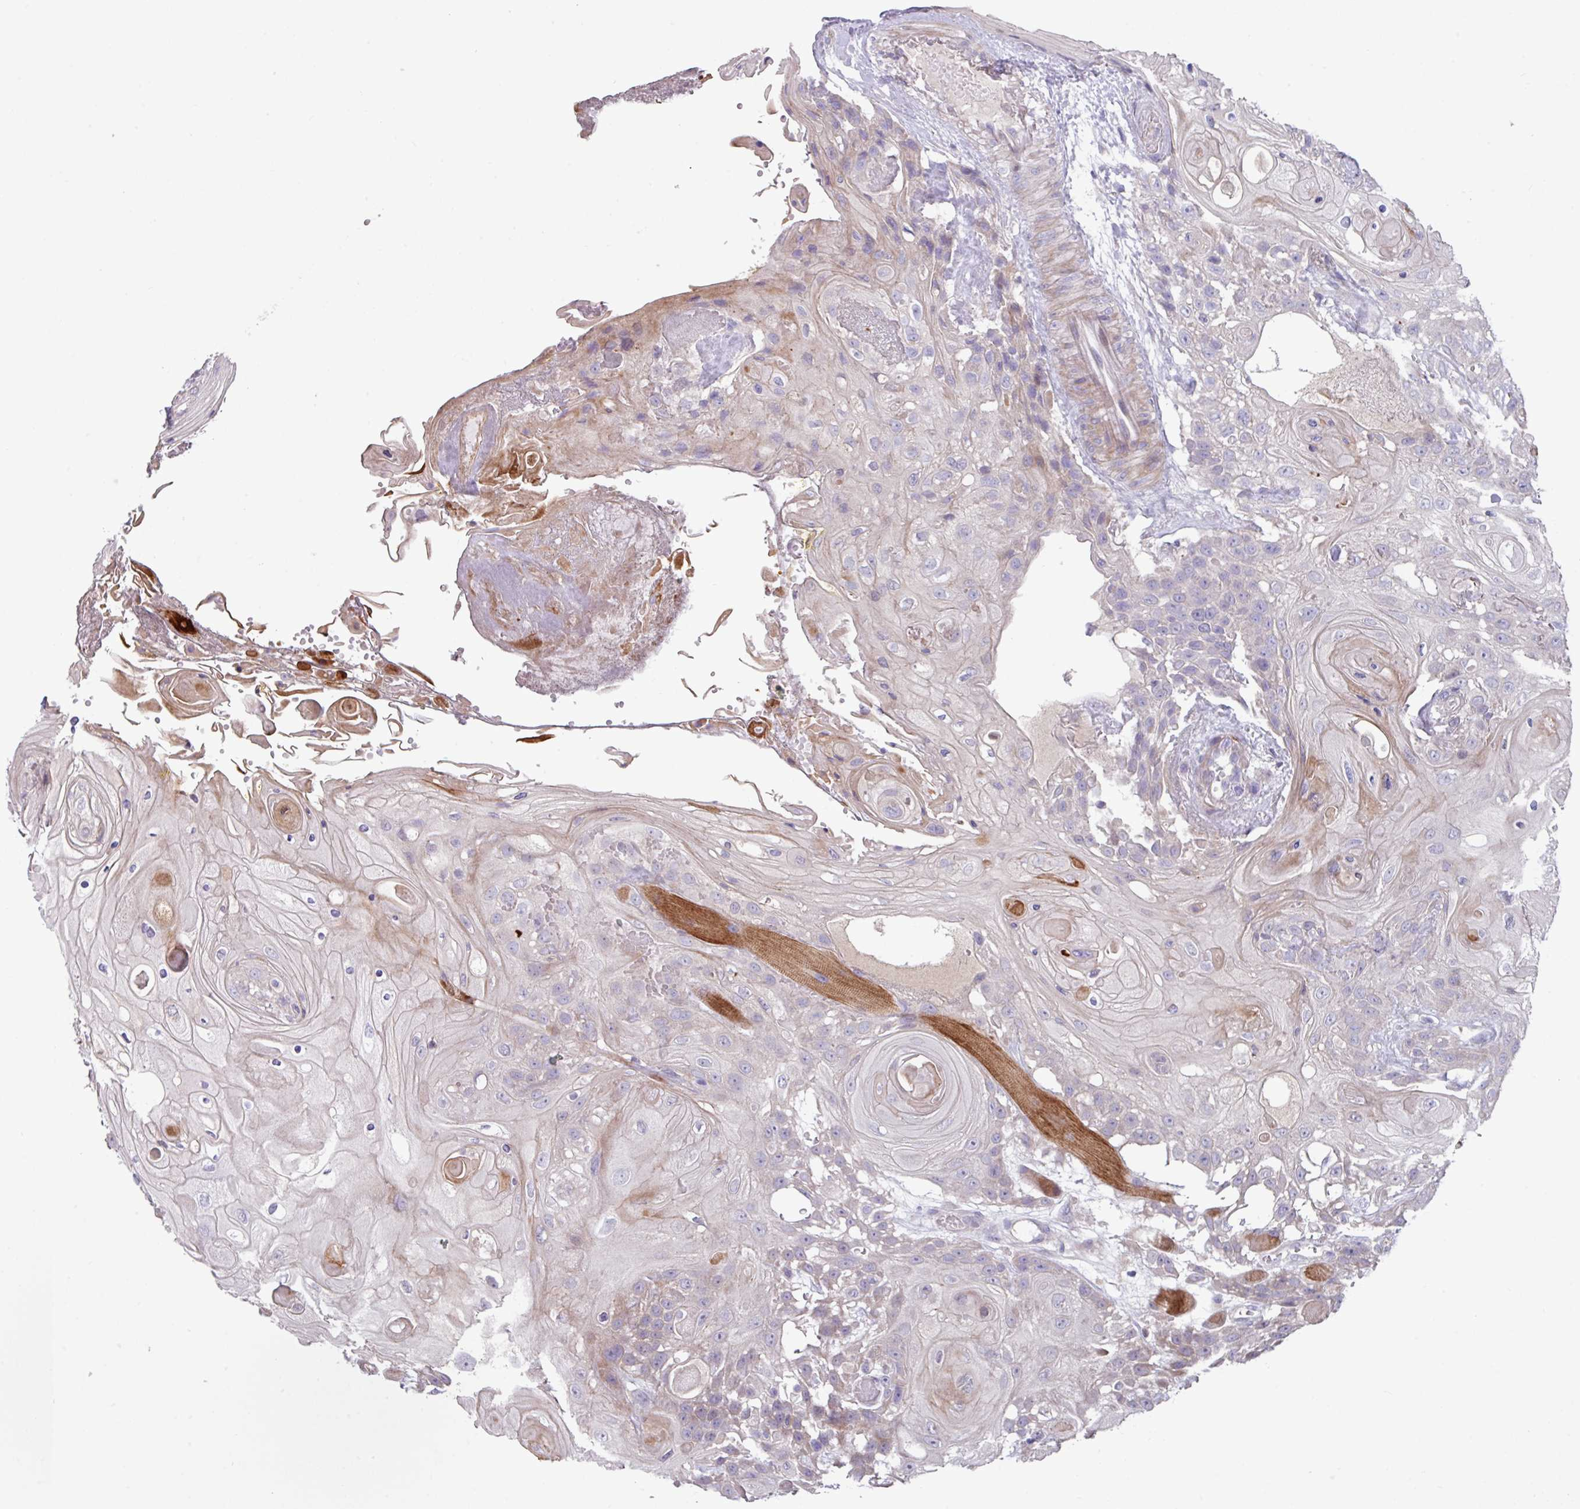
{"staining": {"intensity": "weak", "quantity": "<25%", "location": "cytoplasmic/membranous"}, "tissue": "head and neck cancer", "cell_type": "Tumor cells", "image_type": "cancer", "snomed": [{"axis": "morphology", "description": "Squamous cell carcinoma, NOS"}, {"axis": "topography", "description": "Head-Neck"}], "caption": "Immunohistochemistry (IHC) of head and neck cancer (squamous cell carcinoma) shows no positivity in tumor cells.", "gene": "IQCJ", "patient": {"sex": "female", "age": 43}}